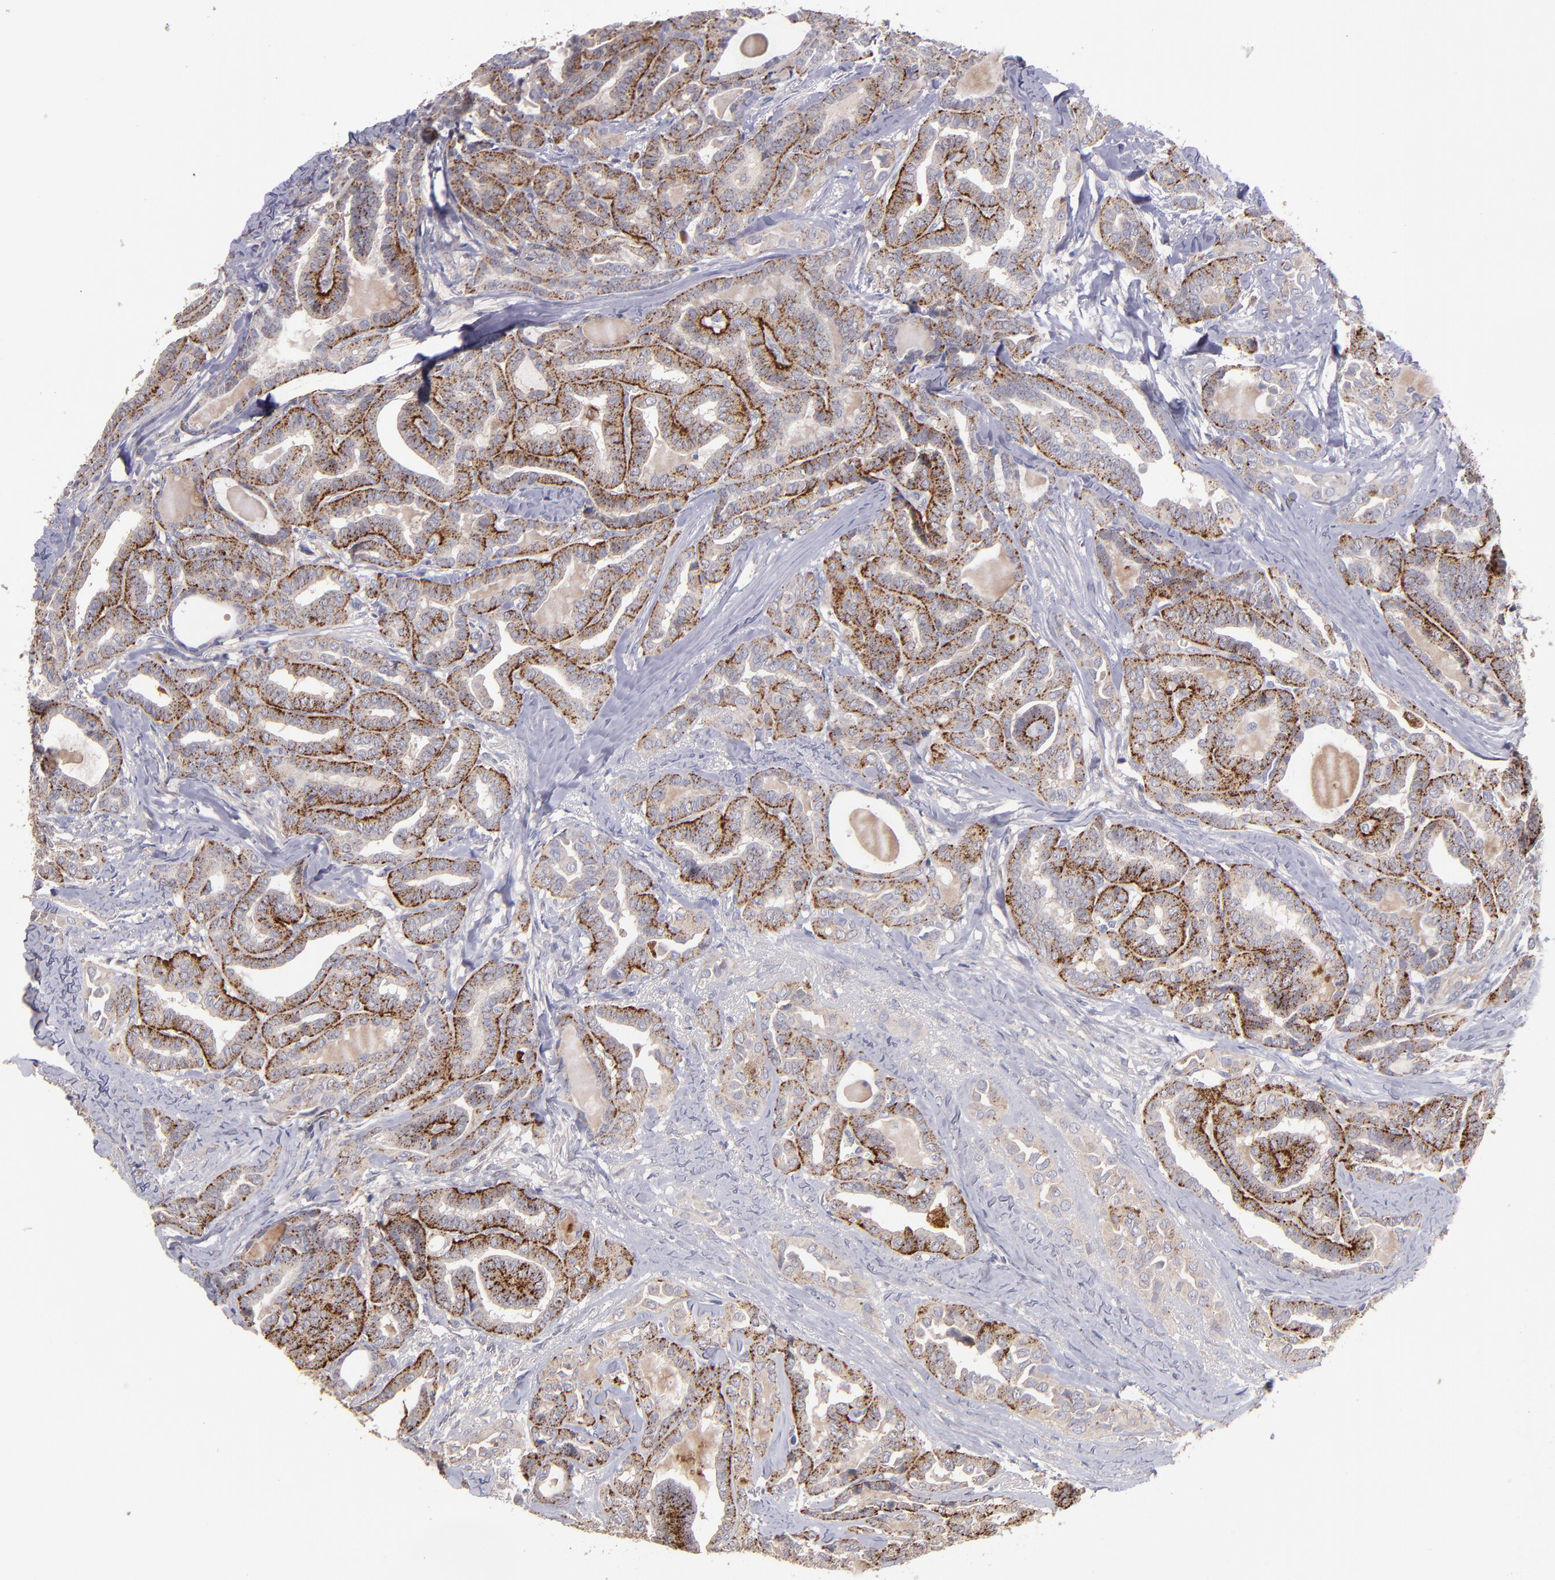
{"staining": {"intensity": "strong", "quantity": ">75%", "location": "cytoplasmic/membranous"}, "tissue": "thyroid cancer", "cell_type": "Tumor cells", "image_type": "cancer", "snomed": [{"axis": "morphology", "description": "Carcinoma, NOS"}, {"axis": "topography", "description": "Thyroid gland"}], "caption": "This photomicrograph demonstrates thyroid cancer stained with immunohistochemistry (IHC) to label a protein in brown. The cytoplasmic/membranous of tumor cells show strong positivity for the protein. Nuclei are counter-stained blue.", "gene": "MAGEE1", "patient": {"sex": "female", "age": 91}}